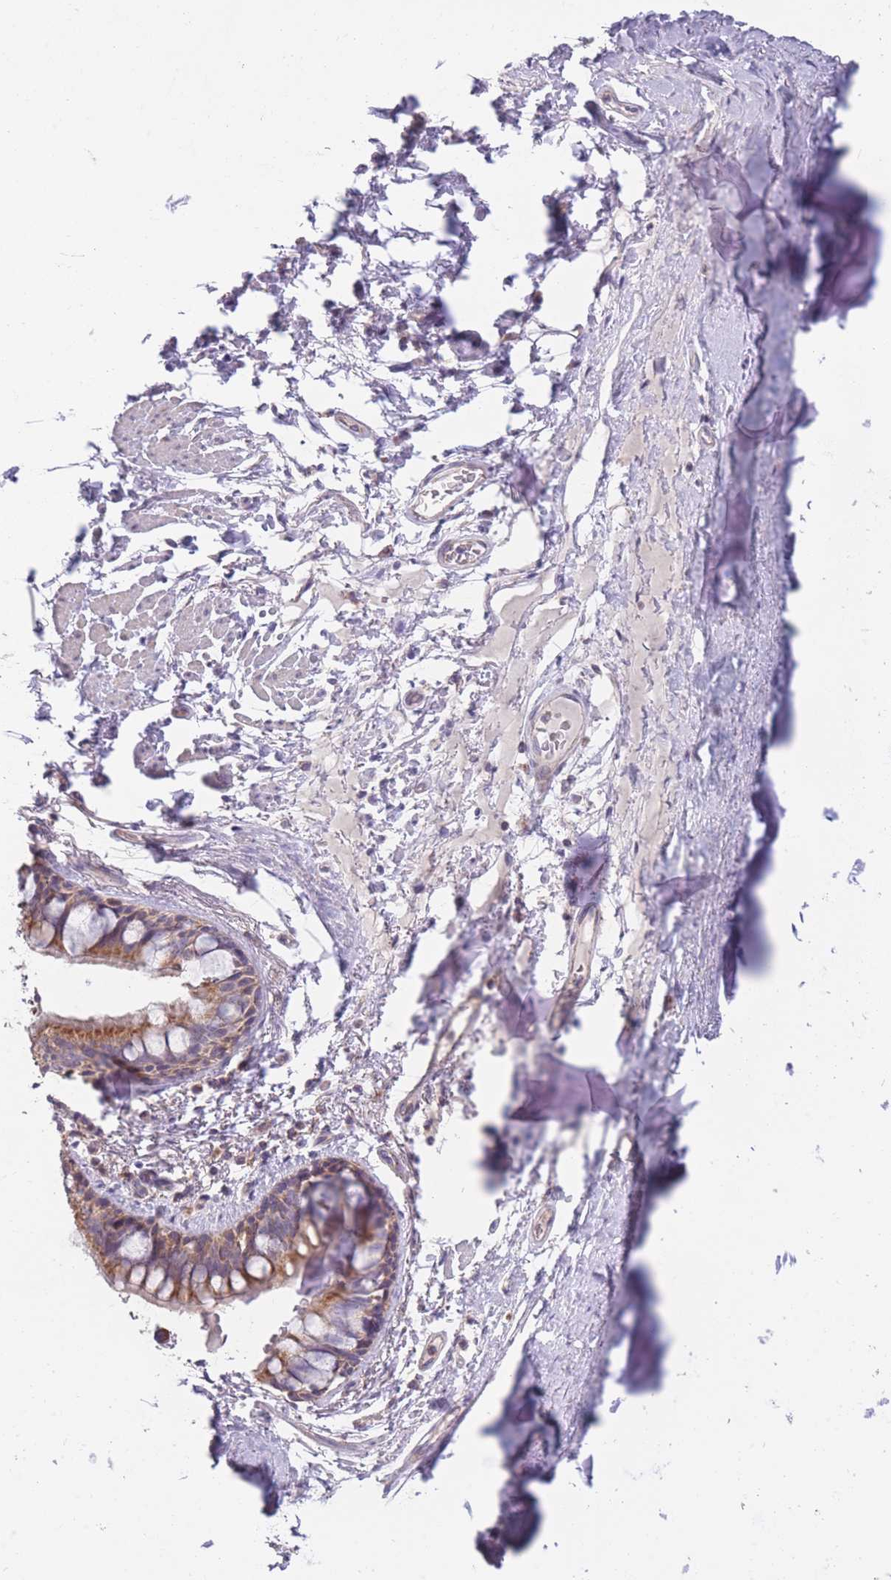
{"staining": {"intensity": "moderate", "quantity": ">75%", "location": "cytoplasmic/membranous"}, "tissue": "bronchus", "cell_type": "Respiratory epithelial cells", "image_type": "normal", "snomed": [{"axis": "morphology", "description": "Normal tissue, NOS"}, {"axis": "topography", "description": "Bronchus"}], "caption": "Human bronchus stained with a brown dye demonstrates moderate cytoplasmic/membranous positive positivity in approximately >75% of respiratory epithelial cells.", "gene": "MRPS18C", "patient": {"sex": "male", "age": 70}}